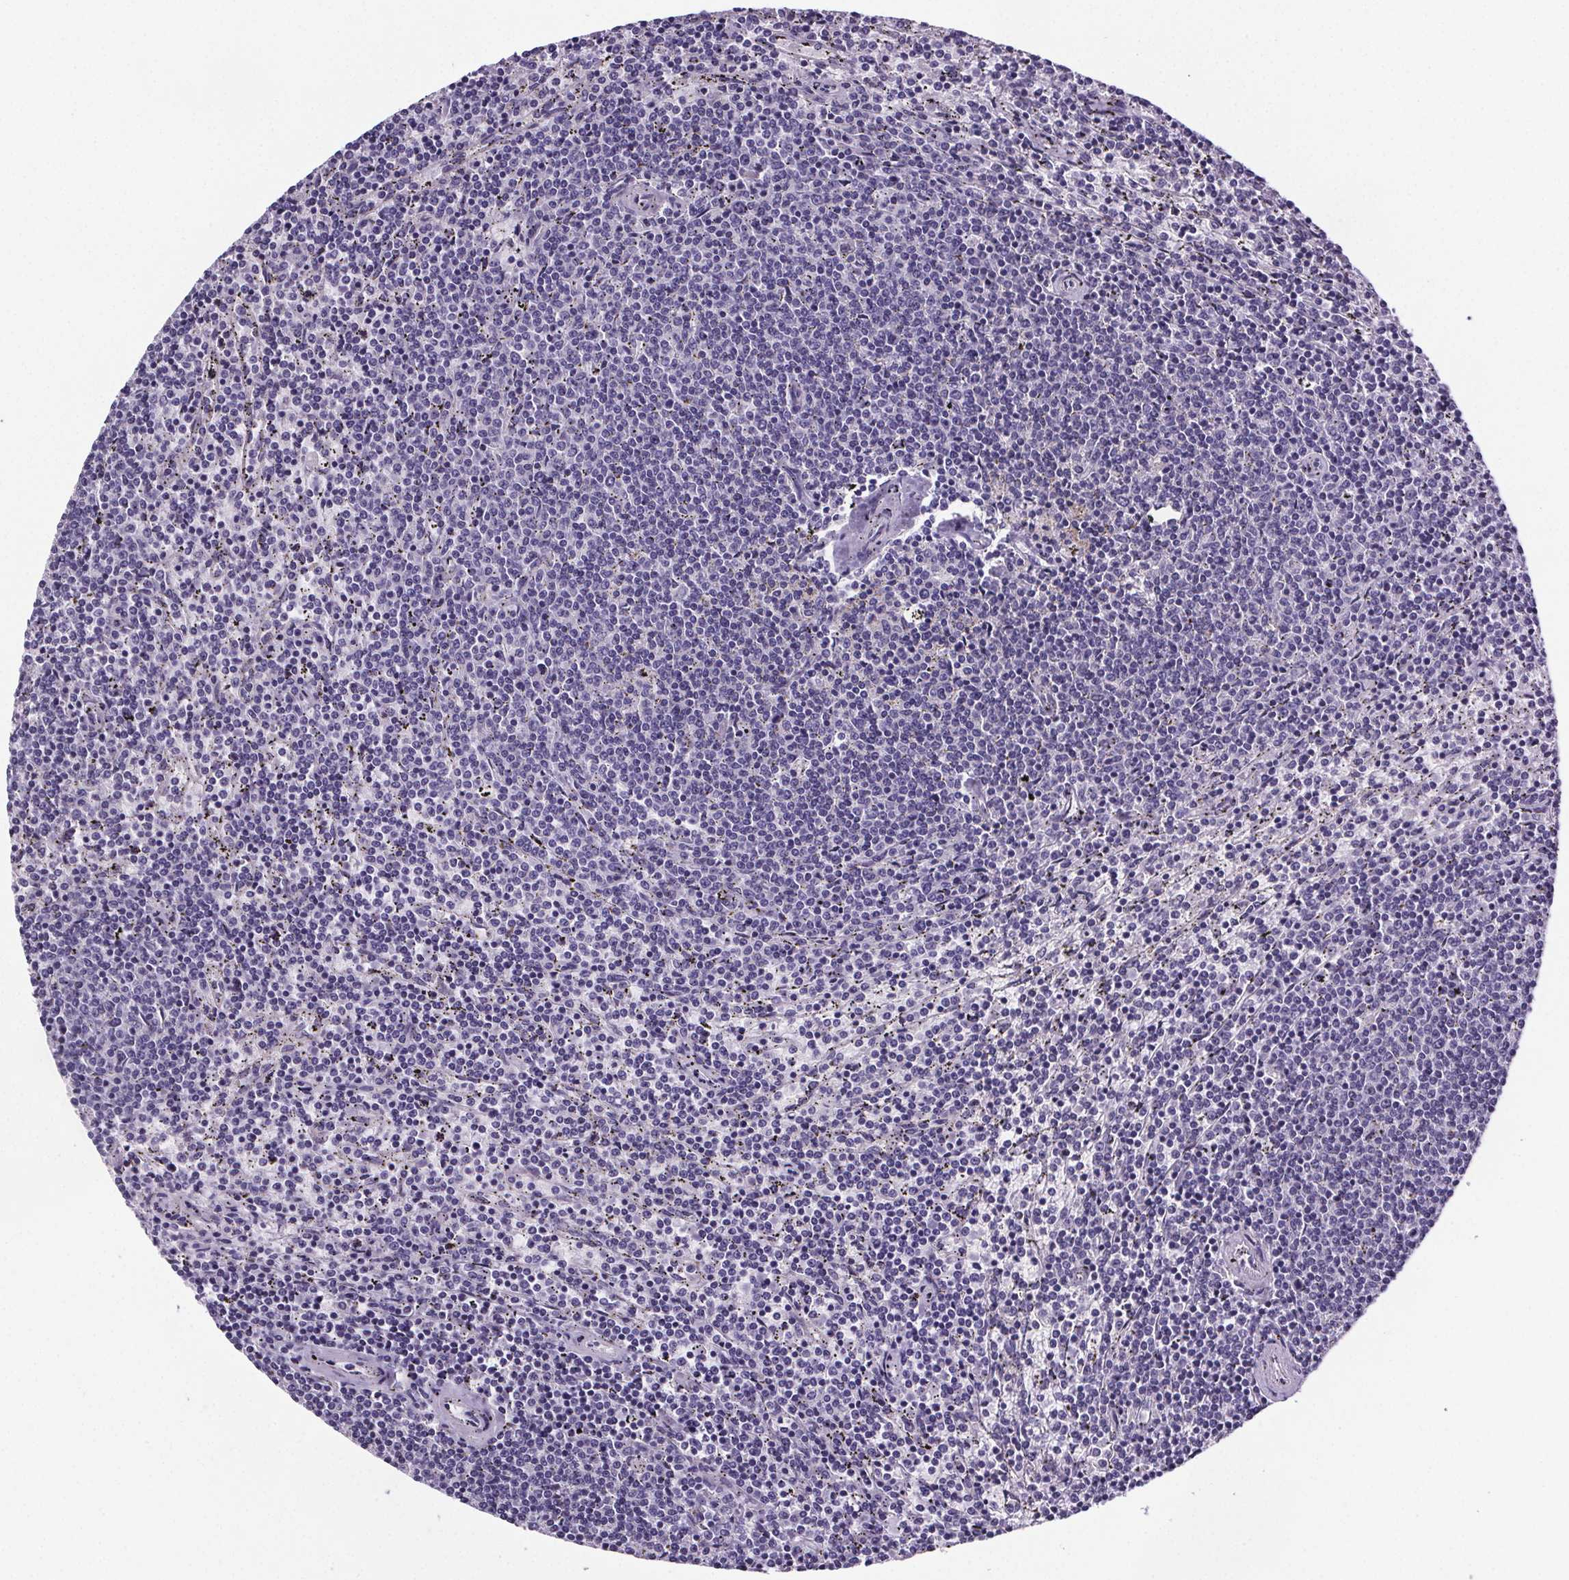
{"staining": {"intensity": "negative", "quantity": "none", "location": "none"}, "tissue": "lymphoma", "cell_type": "Tumor cells", "image_type": "cancer", "snomed": [{"axis": "morphology", "description": "Malignant lymphoma, non-Hodgkin's type, Low grade"}, {"axis": "topography", "description": "Spleen"}], "caption": "The micrograph demonstrates no staining of tumor cells in lymphoma.", "gene": "CUBN", "patient": {"sex": "female", "age": 50}}